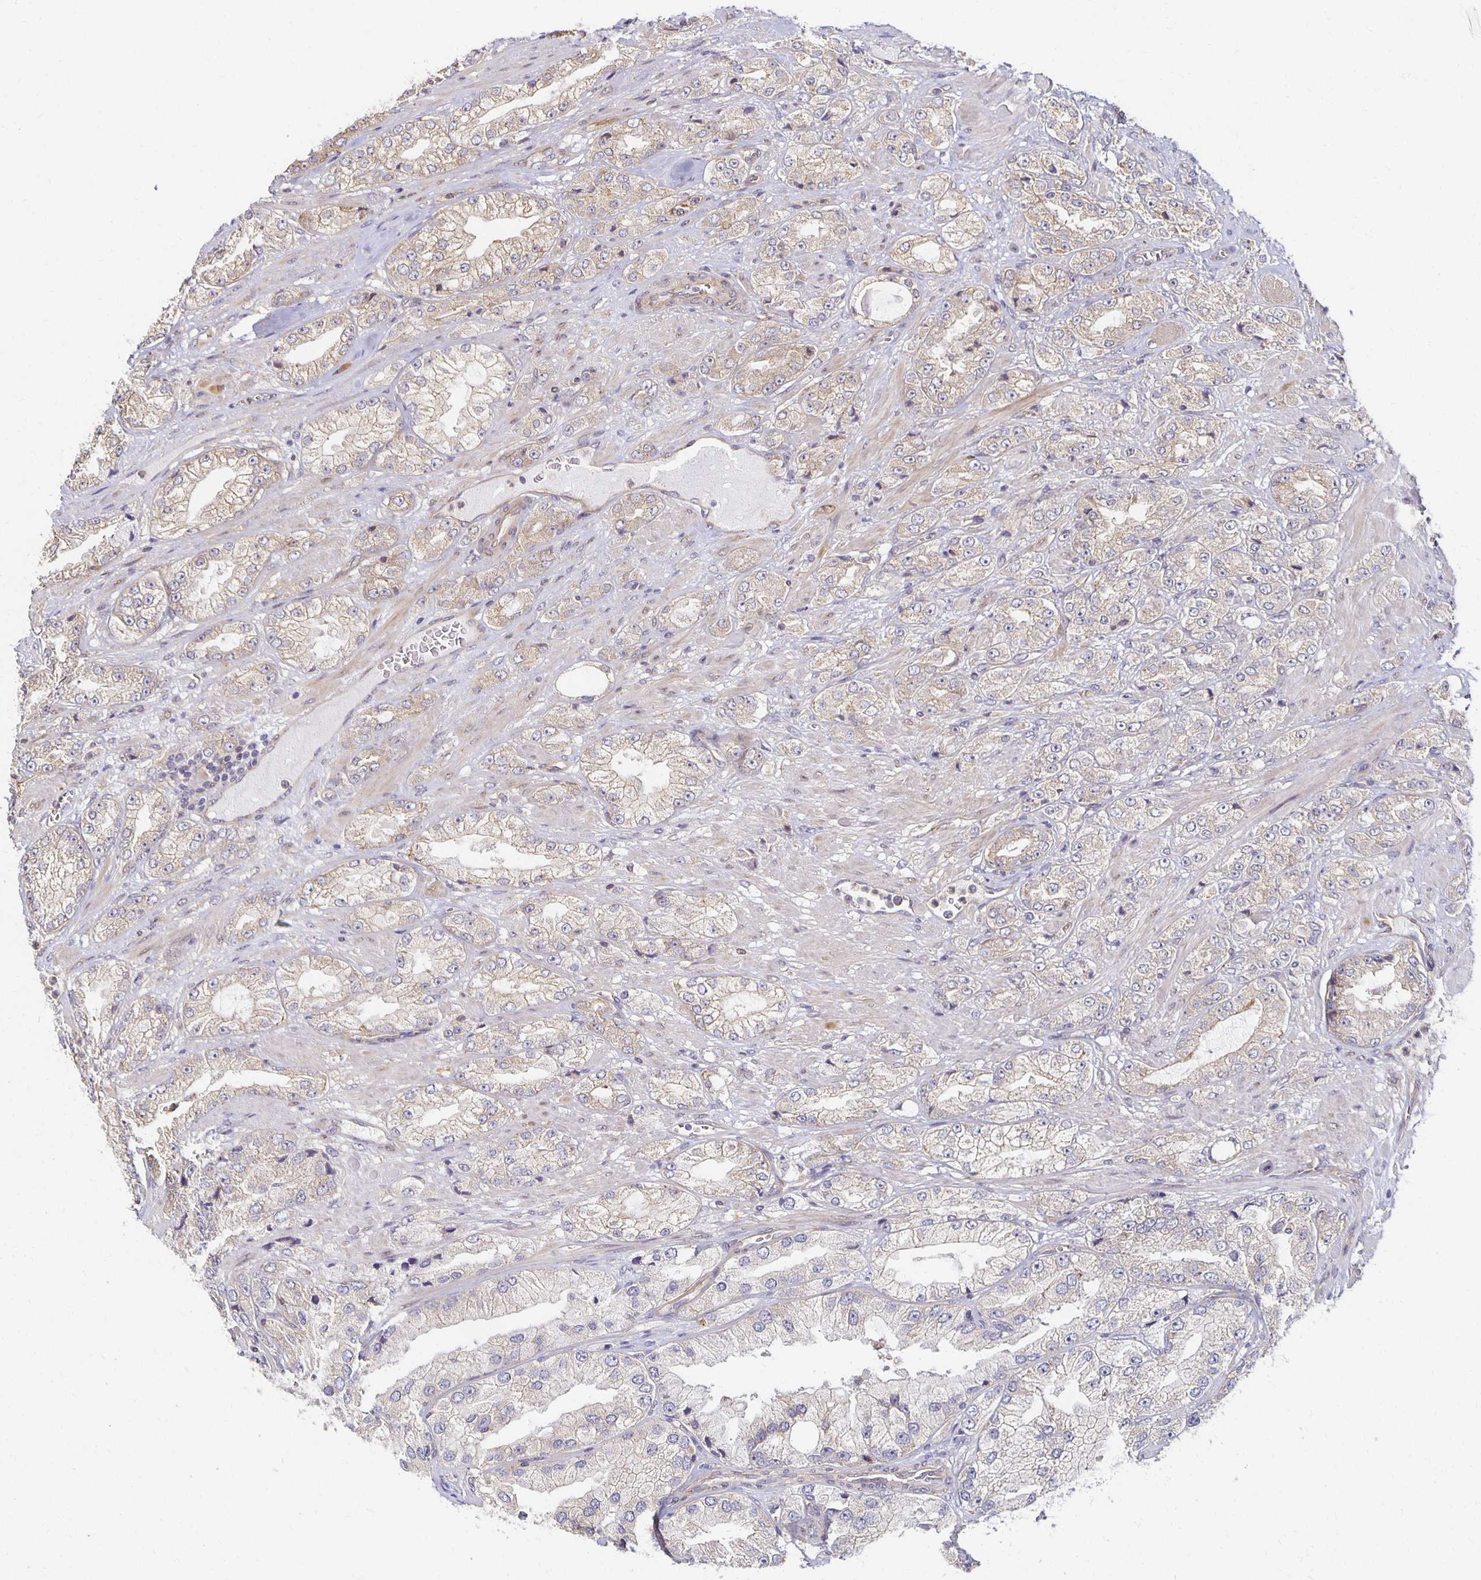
{"staining": {"intensity": "weak", "quantity": "<25%", "location": "cytoplasmic/membranous"}, "tissue": "prostate cancer", "cell_type": "Tumor cells", "image_type": "cancer", "snomed": [{"axis": "morphology", "description": "Adenocarcinoma, High grade"}, {"axis": "topography", "description": "Prostate"}], "caption": "Immunohistochemistry of high-grade adenocarcinoma (prostate) demonstrates no positivity in tumor cells. (Immunohistochemistry, brightfield microscopy, high magnification).", "gene": "SORL1", "patient": {"sex": "male", "age": 68}}